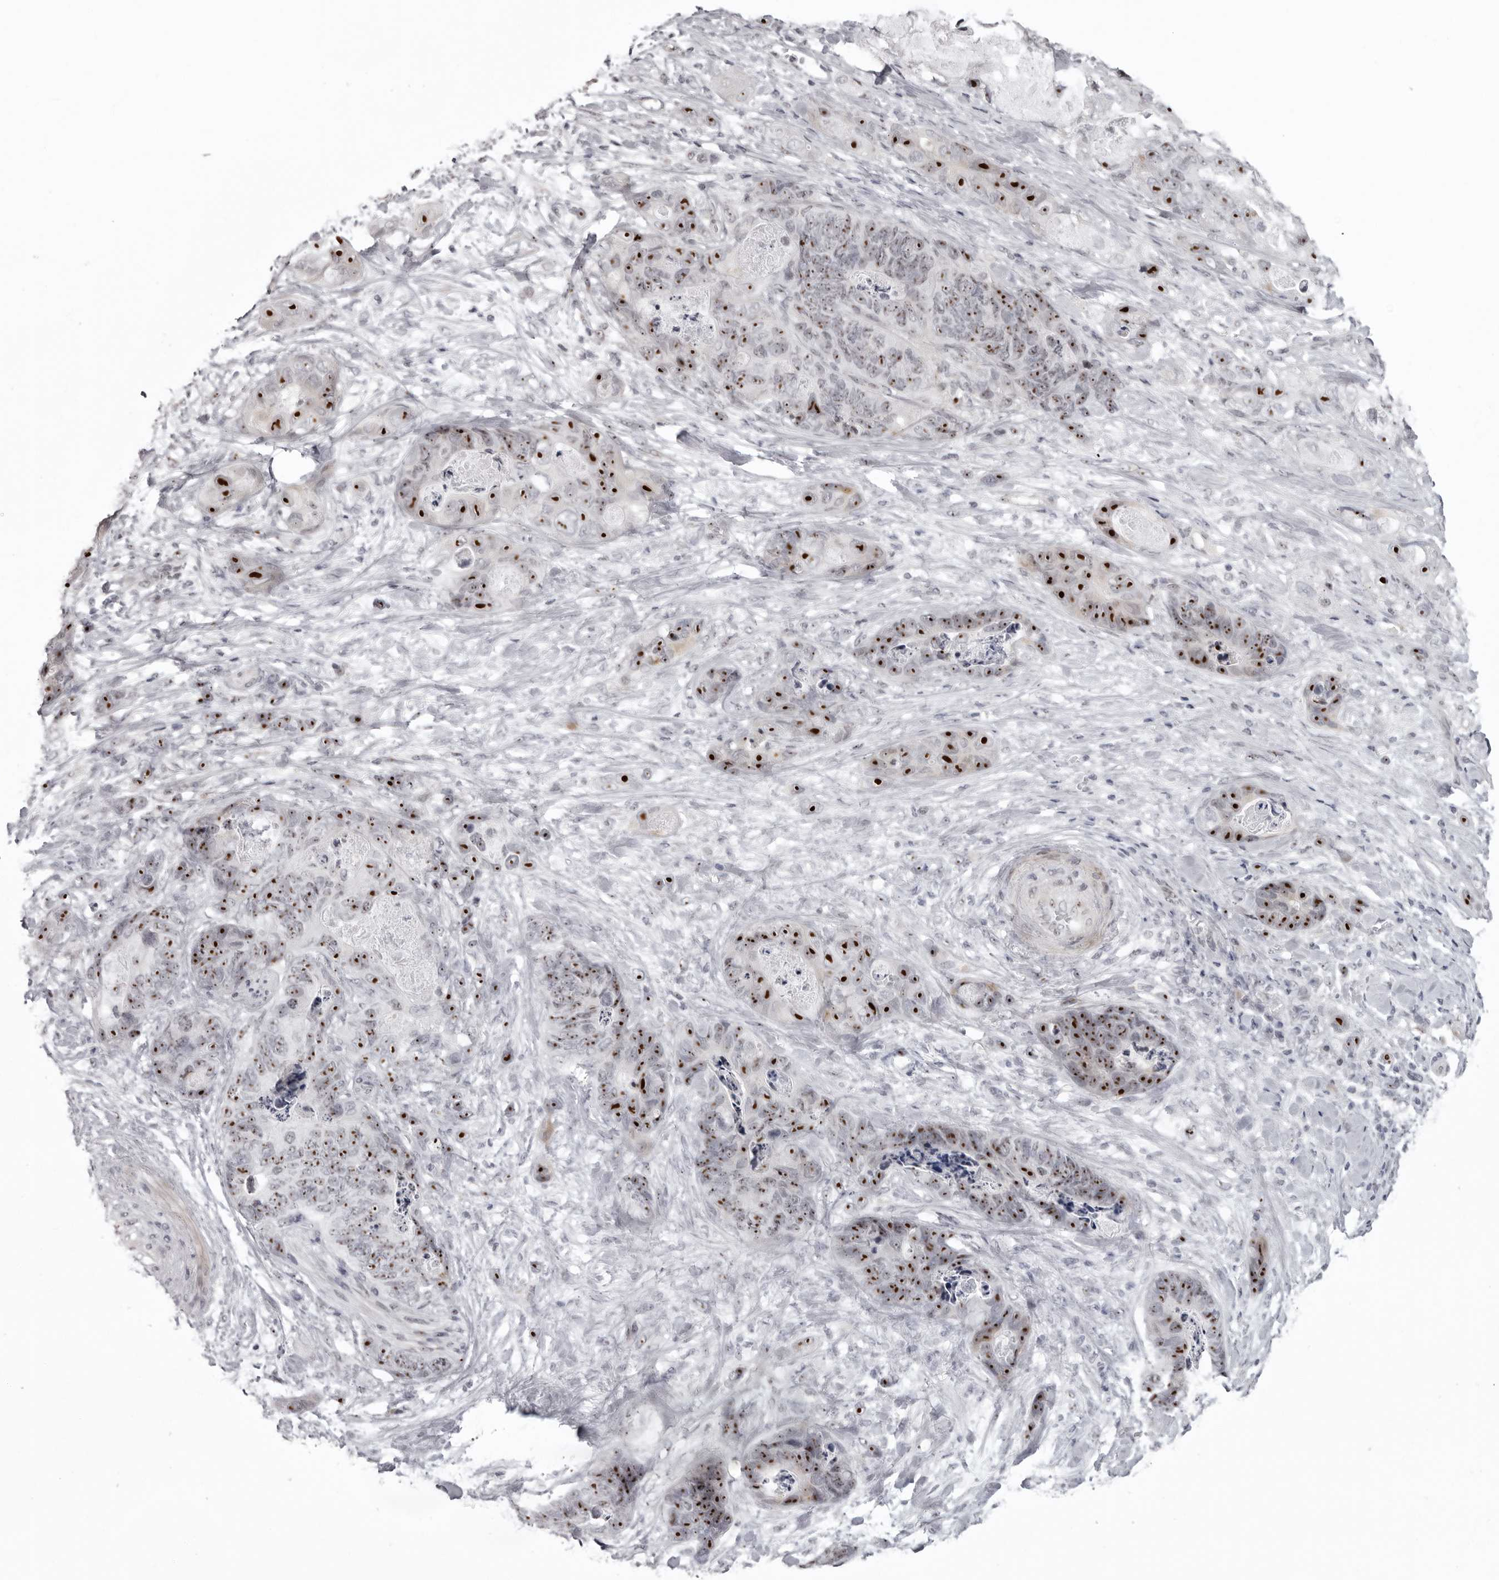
{"staining": {"intensity": "strong", "quantity": ">75%", "location": "nuclear"}, "tissue": "stomach cancer", "cell_type": "Tumor cells", "image_type": "cancer", "snomed": [{"axis": "morphology", "description": "Normal tissue, NOS"}, {"axis": "morphology", "description": "Adenocarcinoma, NOS"}, {"axis": "topography", "description": "Stomach"}], "caption": "Protein expression by immunohistochemistry reveals strong nuclear expression in approximately >75% of tumor cells in stomach adenocarcinoma.", "gene": "HELZ", "patient": {"sex": "female", "age": 89}}